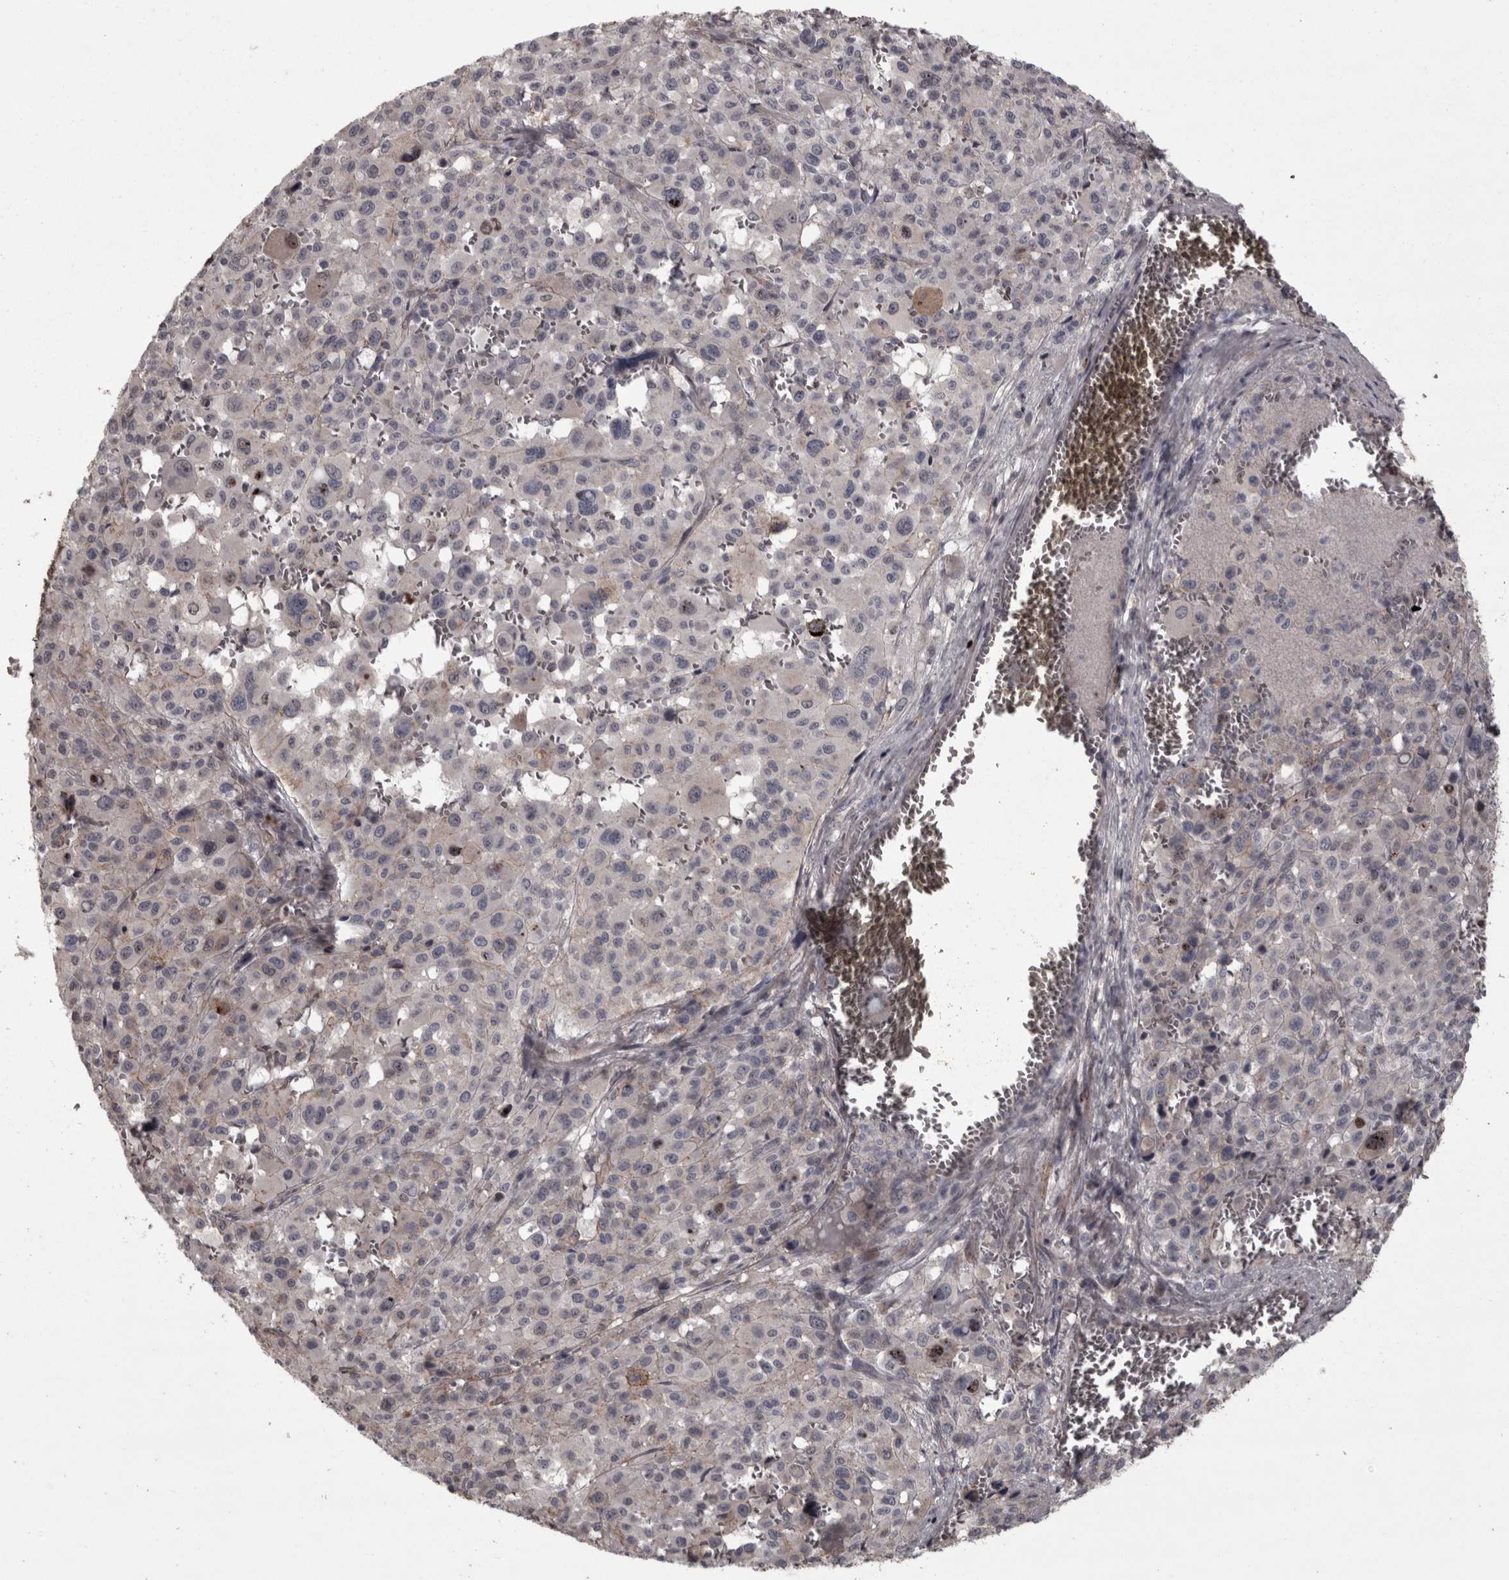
{"staining": {"intensity": "negative", "quantity": "none", "location": "none"}, "tissue": "melanoma", "cell_type": "Tumor cells", "image_type": "cancer", "snomed": [{"axis": "morphology", "description": "Malignant melanoma, Metastatic site"}, {"axis": "topography", "description": "Skin"}], "caption": "This image is of malignant melanoma (metastatic site) stained with immunohistochemistry (IHC) to label a protein in brown with the nuclei are counter-stained blue. There is no staining in tumor cells. Brightfield microscopy of immunohistochemistry (IHC) stained with DAB (3,3'-diaminobenzidine) (brown) and hematoxylin (blue), captured at high magnification.", "gene": "PCDH17", "patient": {"sex": "female", "age": 74}}